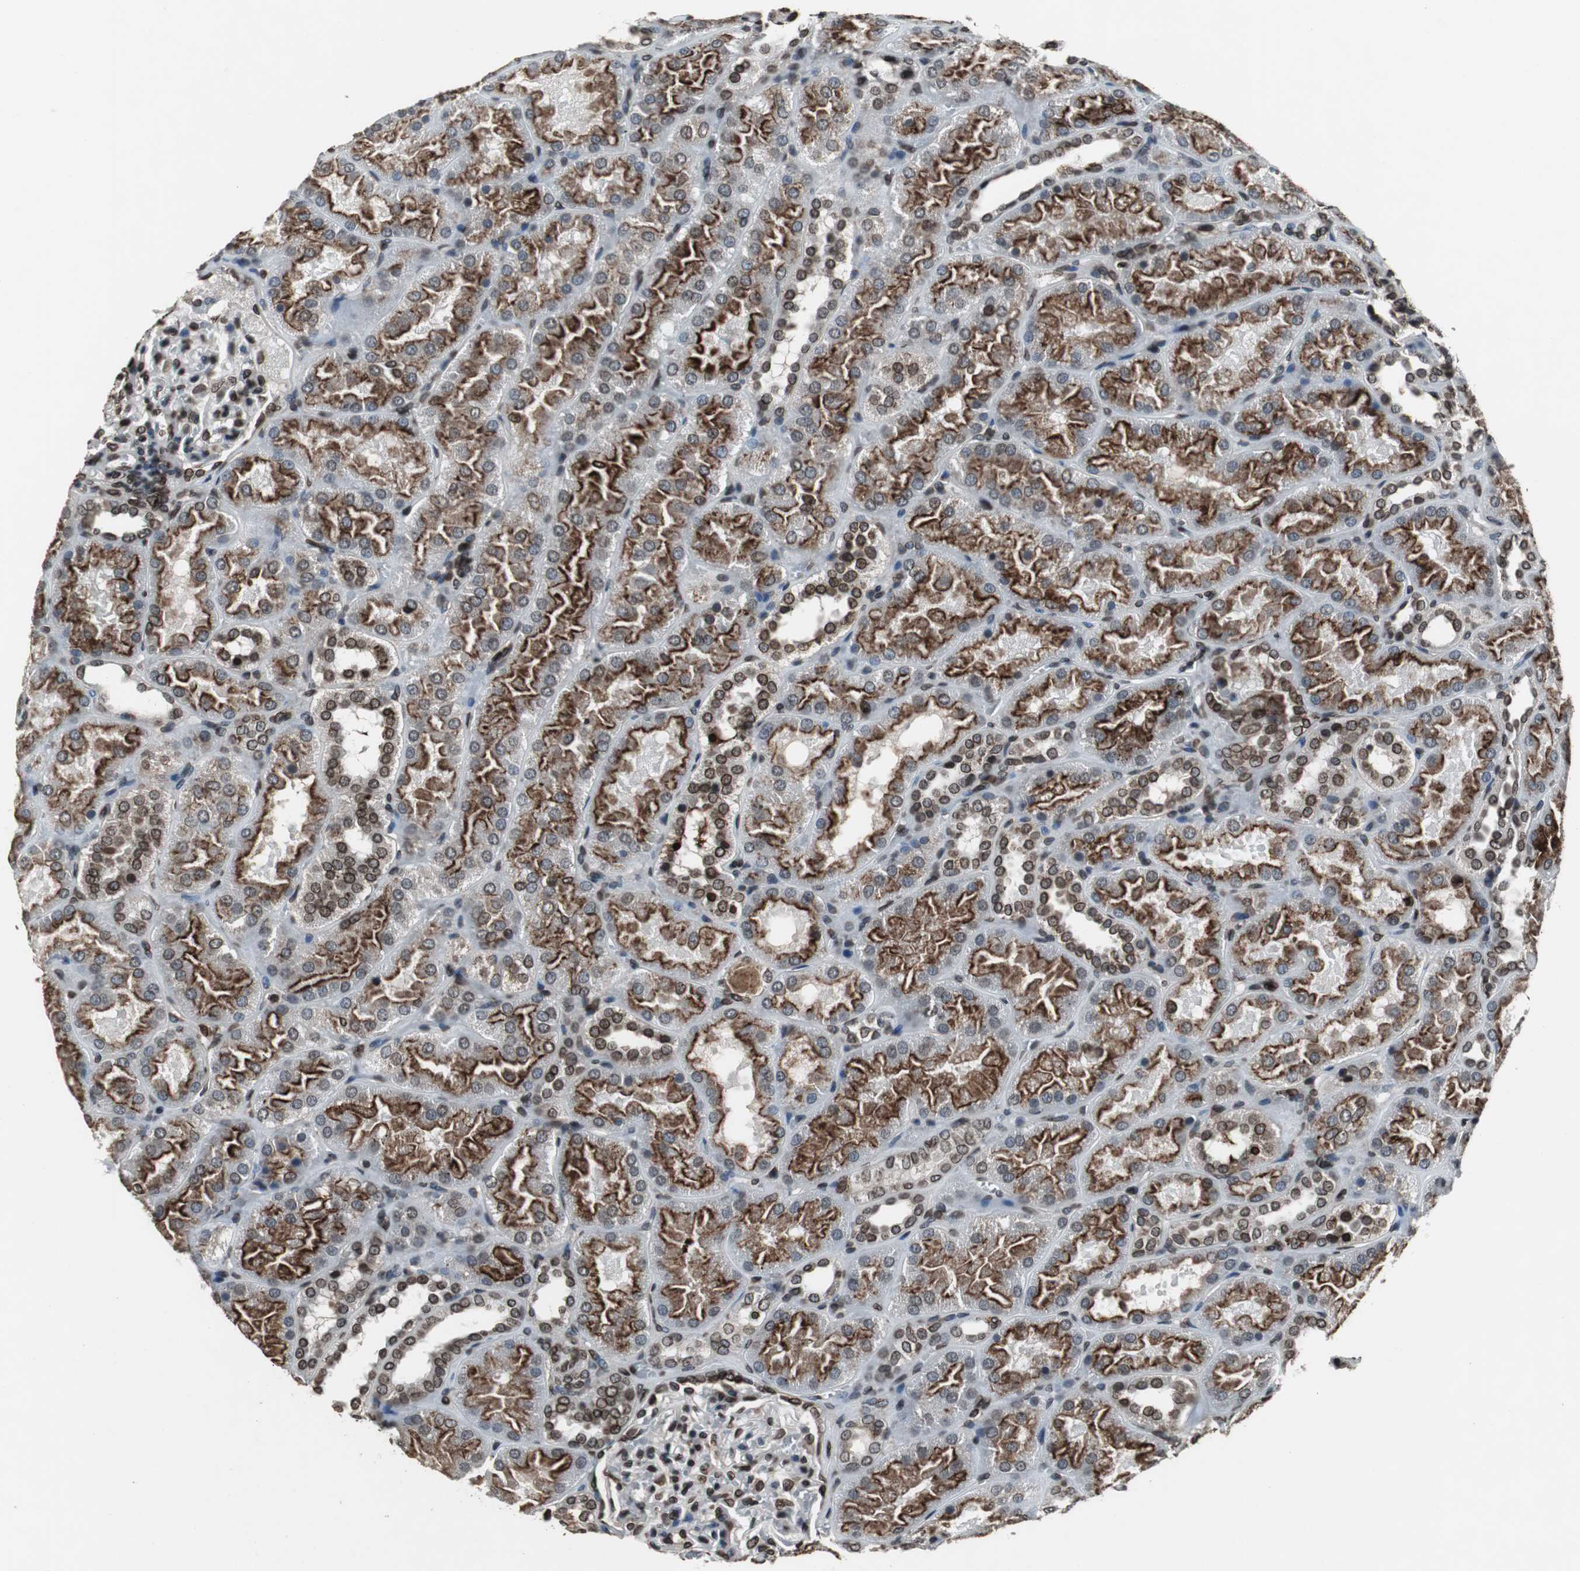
{"staining": {"intensity": "strong", "quantity": ">75%", "location": "cytoplasmic/membranous,nuclear"}, "tissue": "kidney", "cell_type": "Cells in glomeruli", "image_type": "normal", "snomed": [{"axis": "morphology", "description": "Normal tissue, NOS"}, {"axis": "topography", "description": "Kidney"}], "caption": "Cells in glomeruli reveal high levels of strong cytoplasmic/membranous,nuclear expression in about >75% of cells in benign human kidney. The staining is performed using DAB brown chromogen to label protein expression. The nuclei are counter-stained blue using hematoxylin.", "gene": "LMNA", "patient": {"sex": "male", "age": 28}}